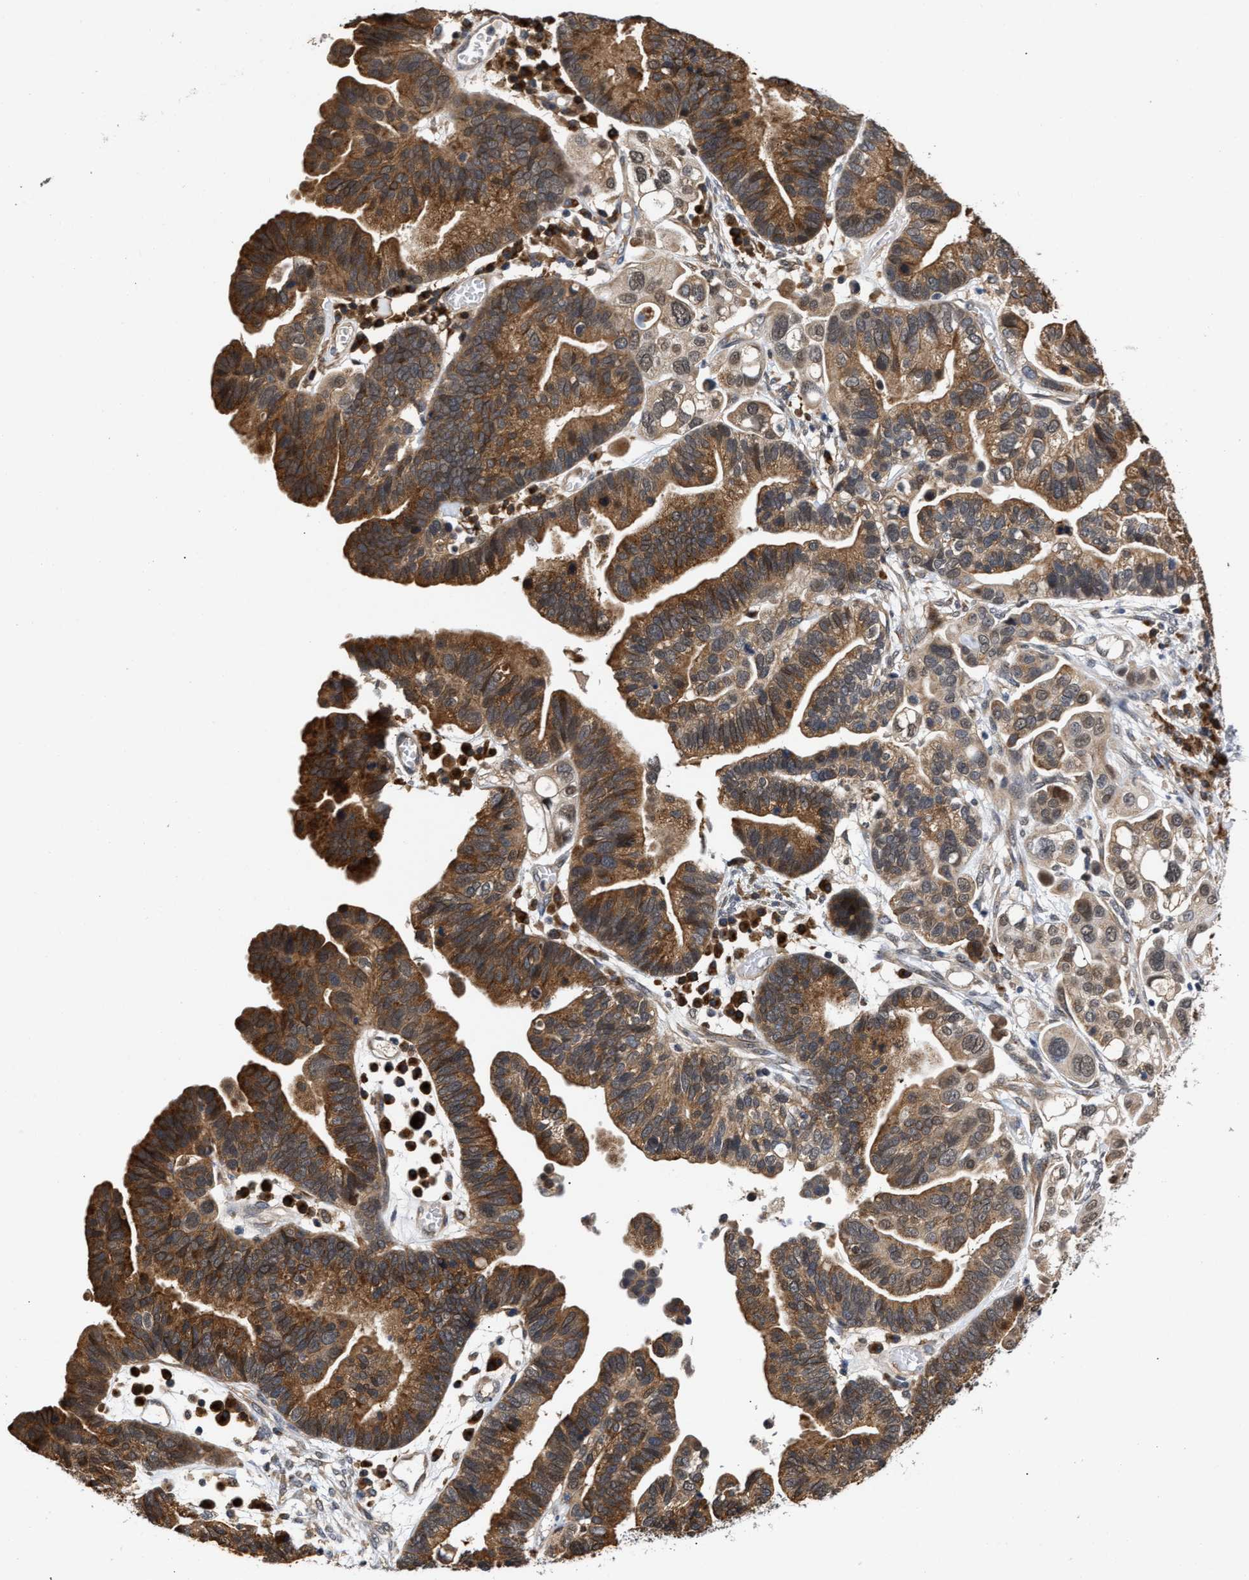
{"staining": {"intensity": "strong", "quantity": "25%-75%", "location": "cytoplasmic/membranous"}, "tissue": "ovarian cancer", "cell_type": "Tumor cells", "image_type": "cancer", "snomed": [{"axis": "morphology", "description": "Cystadenocarcinoma, serous, NOS"}, {"axis": "topography", "description": "Ovary"}], "caption": "There is high levels of strong cytoplasmic/membranous staining in tumor cells of ovarian cancer (serous cystadenocarcinoma), as demonstrated by immunohistochemical staining (brown color).", "gene": "CLIP2", "patient": {"sex": "female", "age": 56}}